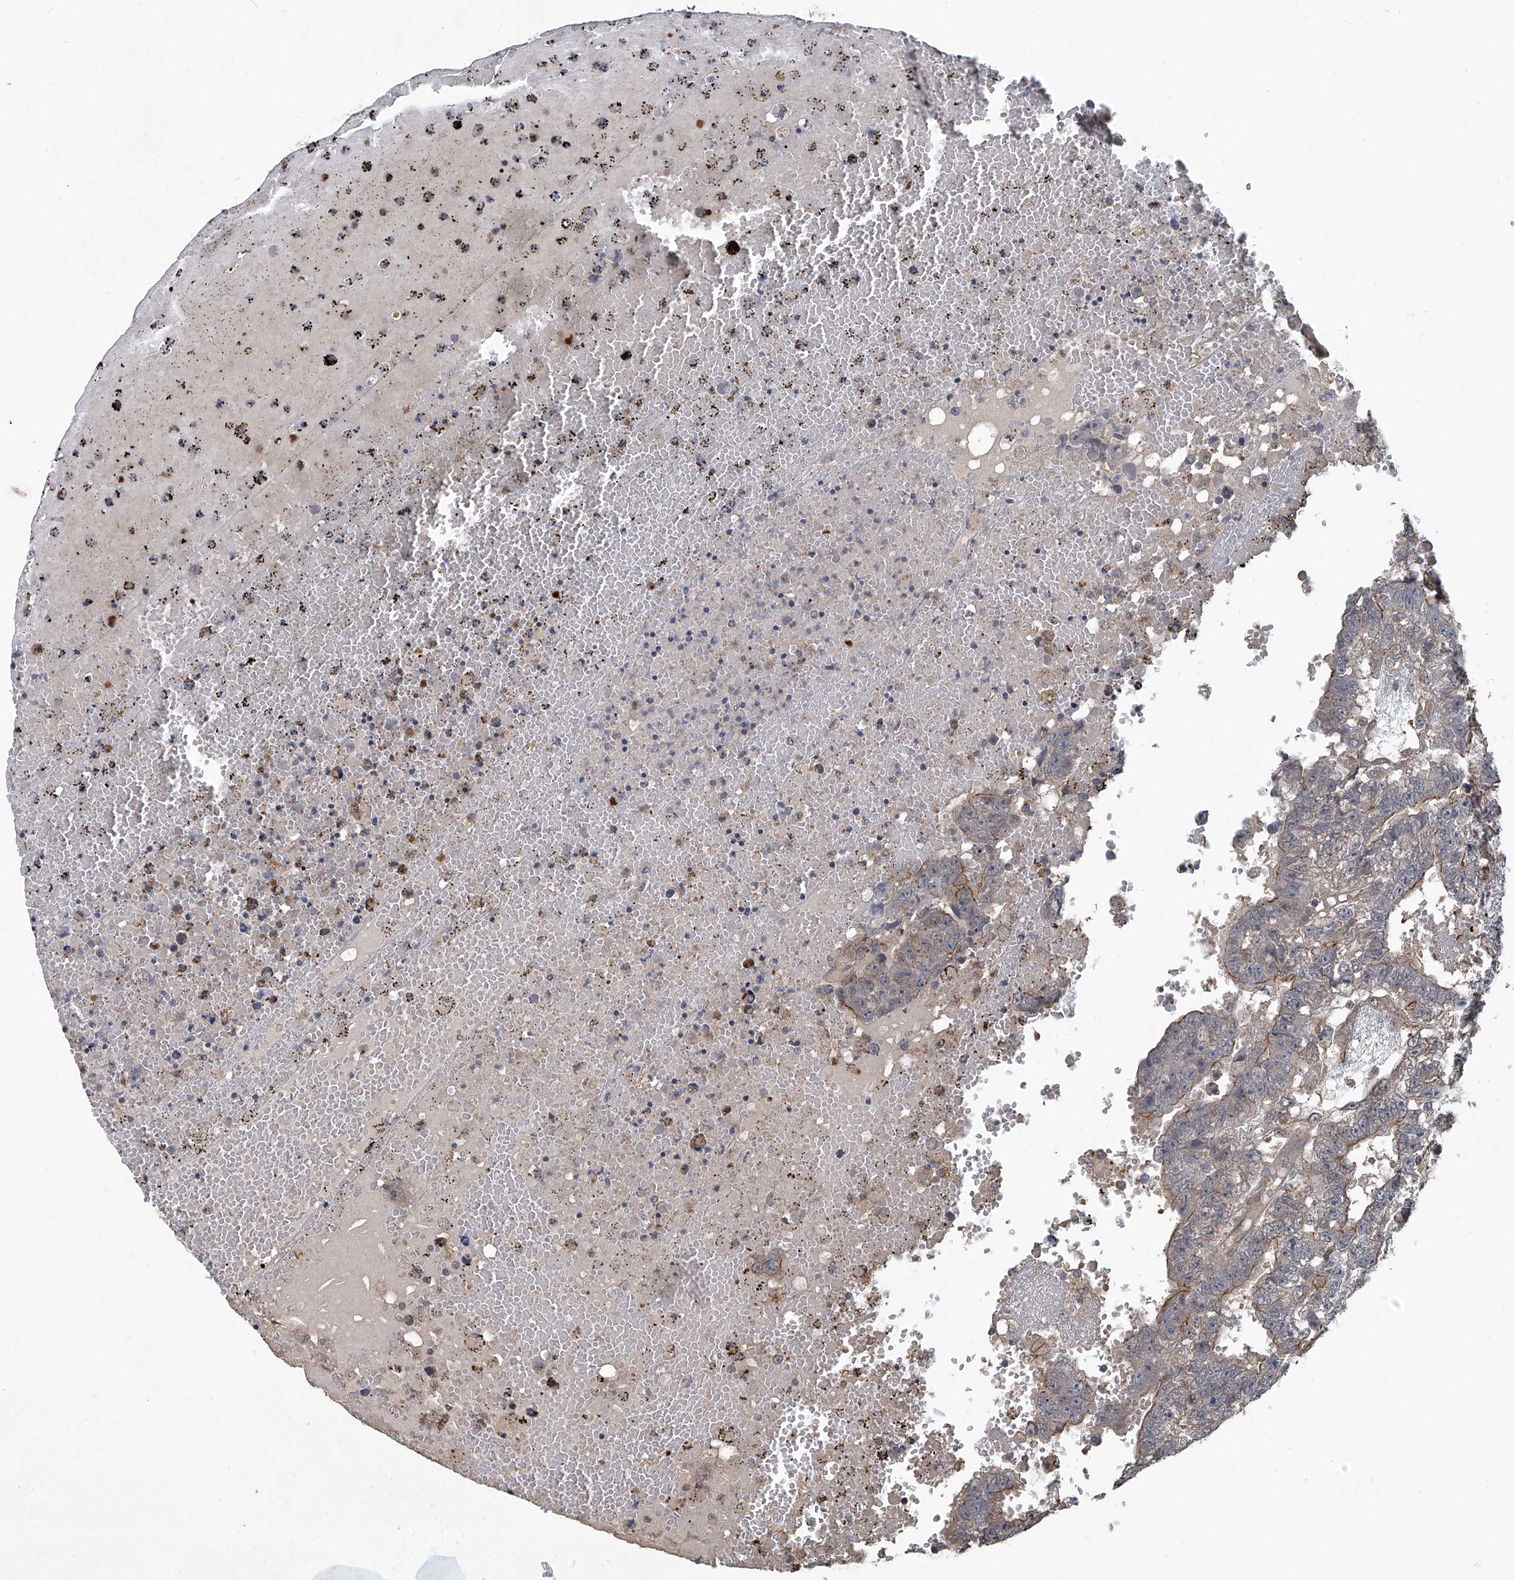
{"staining": {"intensity": "moderate", "quantity": "<25%", "location": "cytoplasmic/membranous"}, "tissue": "testis cancer", "cell_type": "Tumor cells", "image_type": "cancer", "snomed": [{"axis": "morphology", "description": "Carcinoma, Embryonal, NOS"}, {"axis": "topography", "description": "Testis"}], "caption": "The micrograph exhibits a brown stain indicating the presence of a protein in the cytoplasmic/membranous of tumor cells in testis cancer (embryonal carcinoma). (DAB (3,3'-diaminobenzidine) IHC with brightfield microscopy, high magnification).", "gene": "ANKRD34A", "patient": {"sex": "male", "age": 25}}